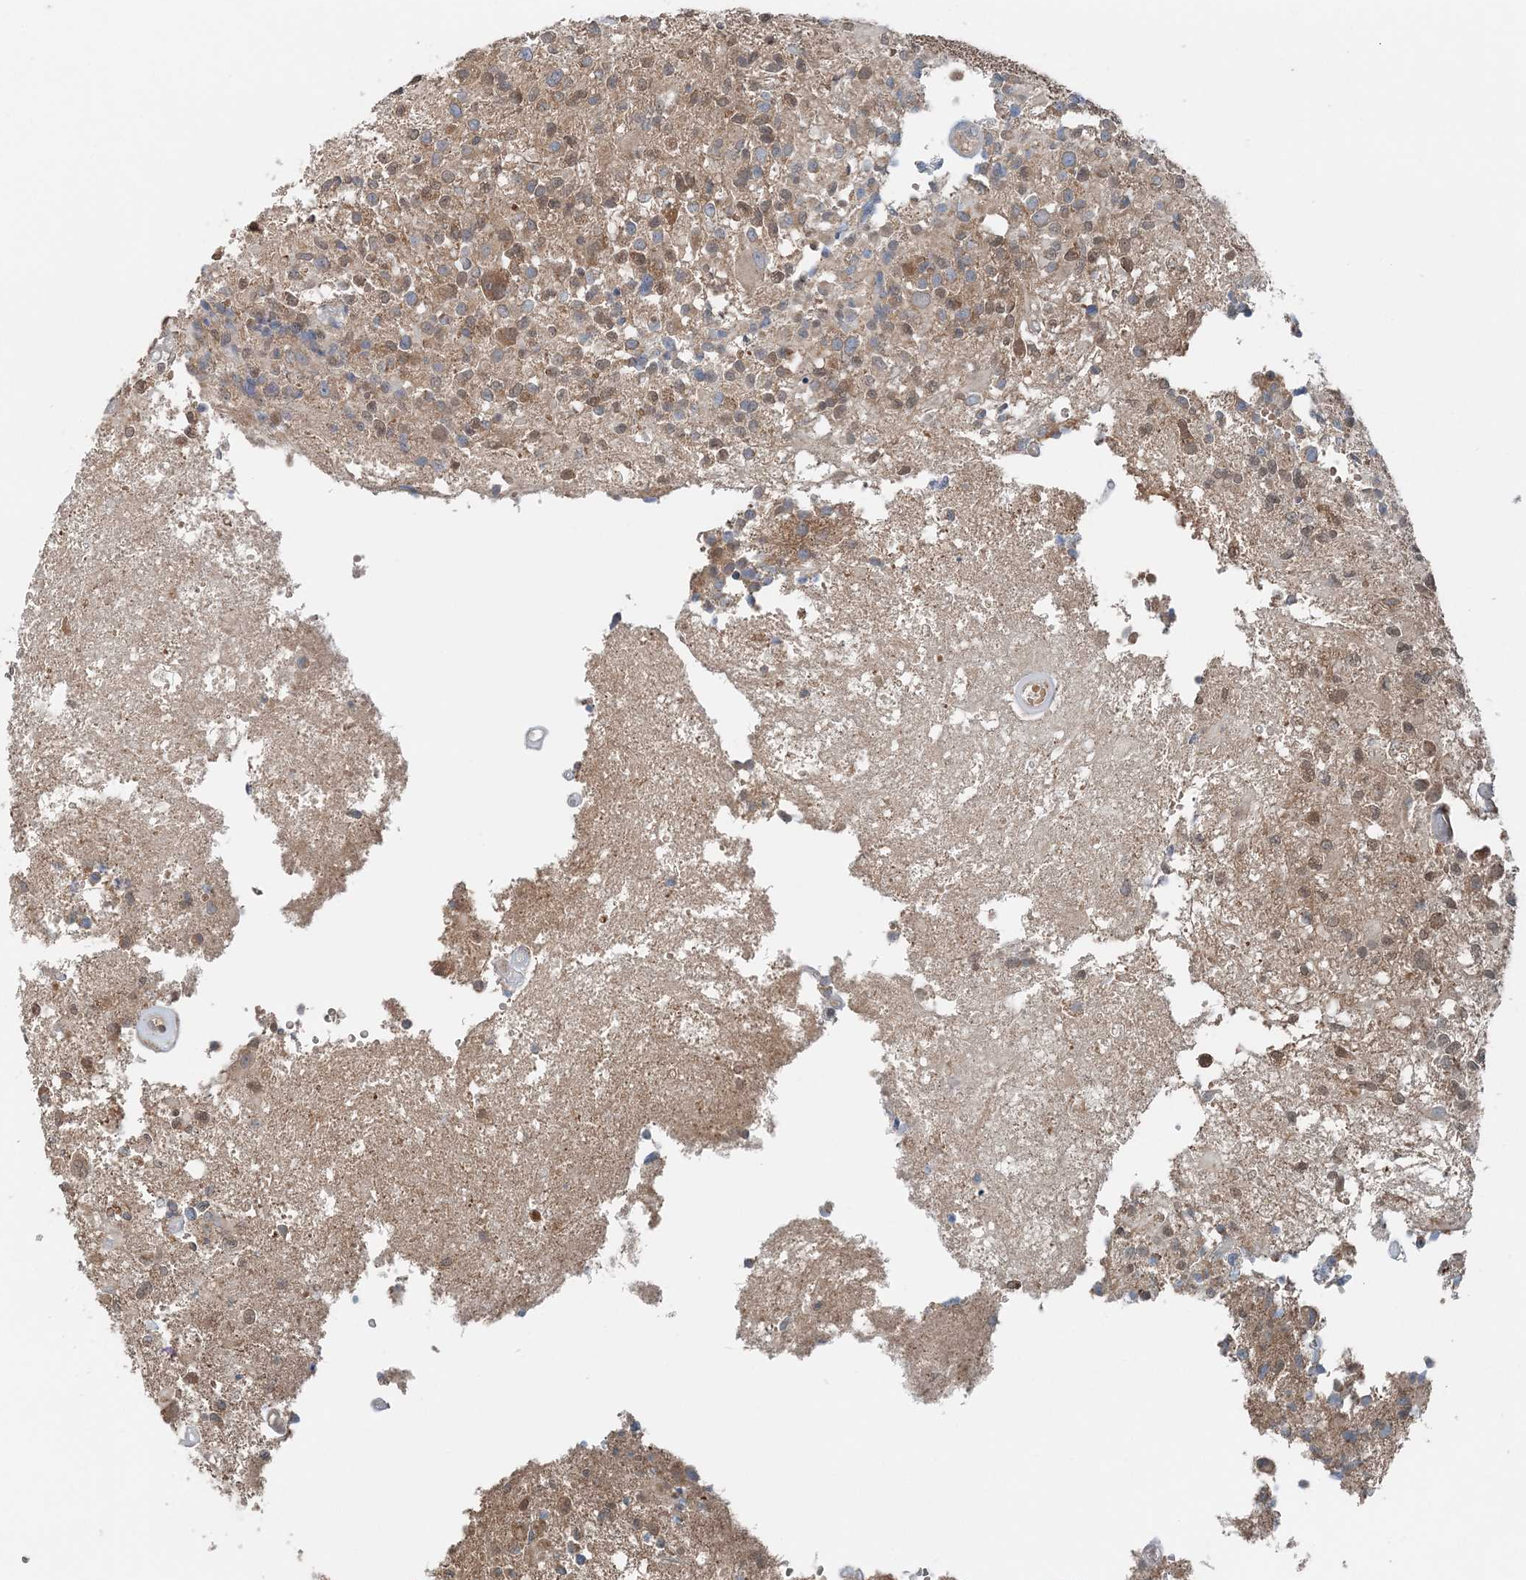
{"staining": {"intensity": "weak", "quantity": "<25%", "location": "cytoplasmic/membranous"}, "tissue": "glioma", "cell_type": "Tumor cells", "image_type": "cancer", "snomed": [{"axis": "morphology", "description": "Glioma, malignant, High grade"}, {"axis": "morphology", "description": "Glioblastoma, NOS"}, {"axis": "topography", "description": "Brain"}], "caption": "Glioma was stained to show a protein in brown. There is no significant positivity in tumor cells.", "gene": "ASNSD1", "patient": {"sex": "male", "age": 60}}